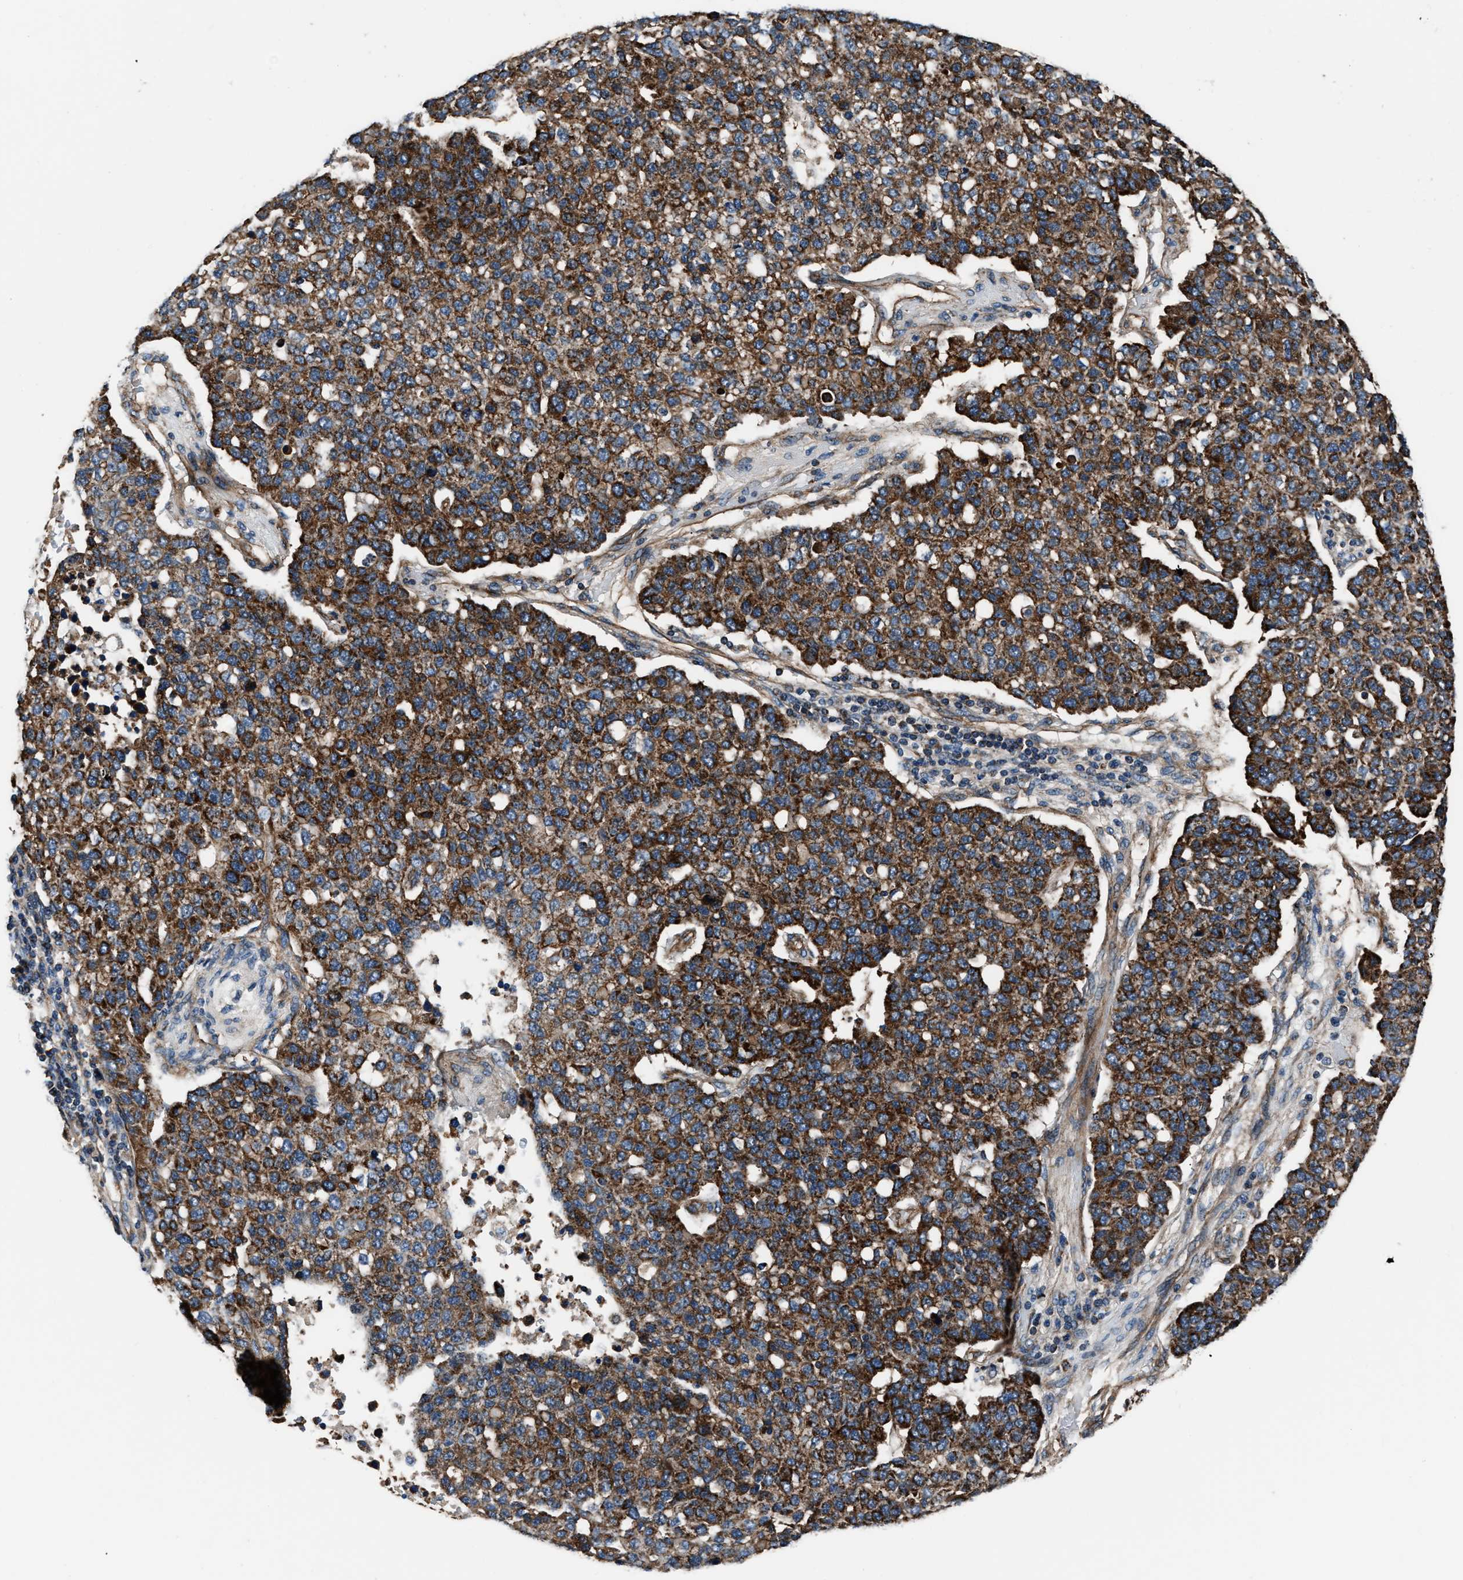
{"staining": {"intensity": "strong", "quantity": ">75%", "location": "cytoplasmic/membranous"}, "tissue": "pancreatic cancer", "cell_type": "Tumor cells", "image_type": "cancer", "snomed": [{"axis": "morphology", "description": "Adenocarcinoma, NOS"}, {"axis": "topography", "description": "Pancreas"}], "caption": "Pancreatic adenocarcinoma stained for a protein displays strong cytoplasmic/membranous positivity in tumor cells. Immunohistochemistry stains the protein of interest in brown and the nuclei are stained blue.", "gene": "GGCT", "patient": {"sex": "female", "age": 61}}